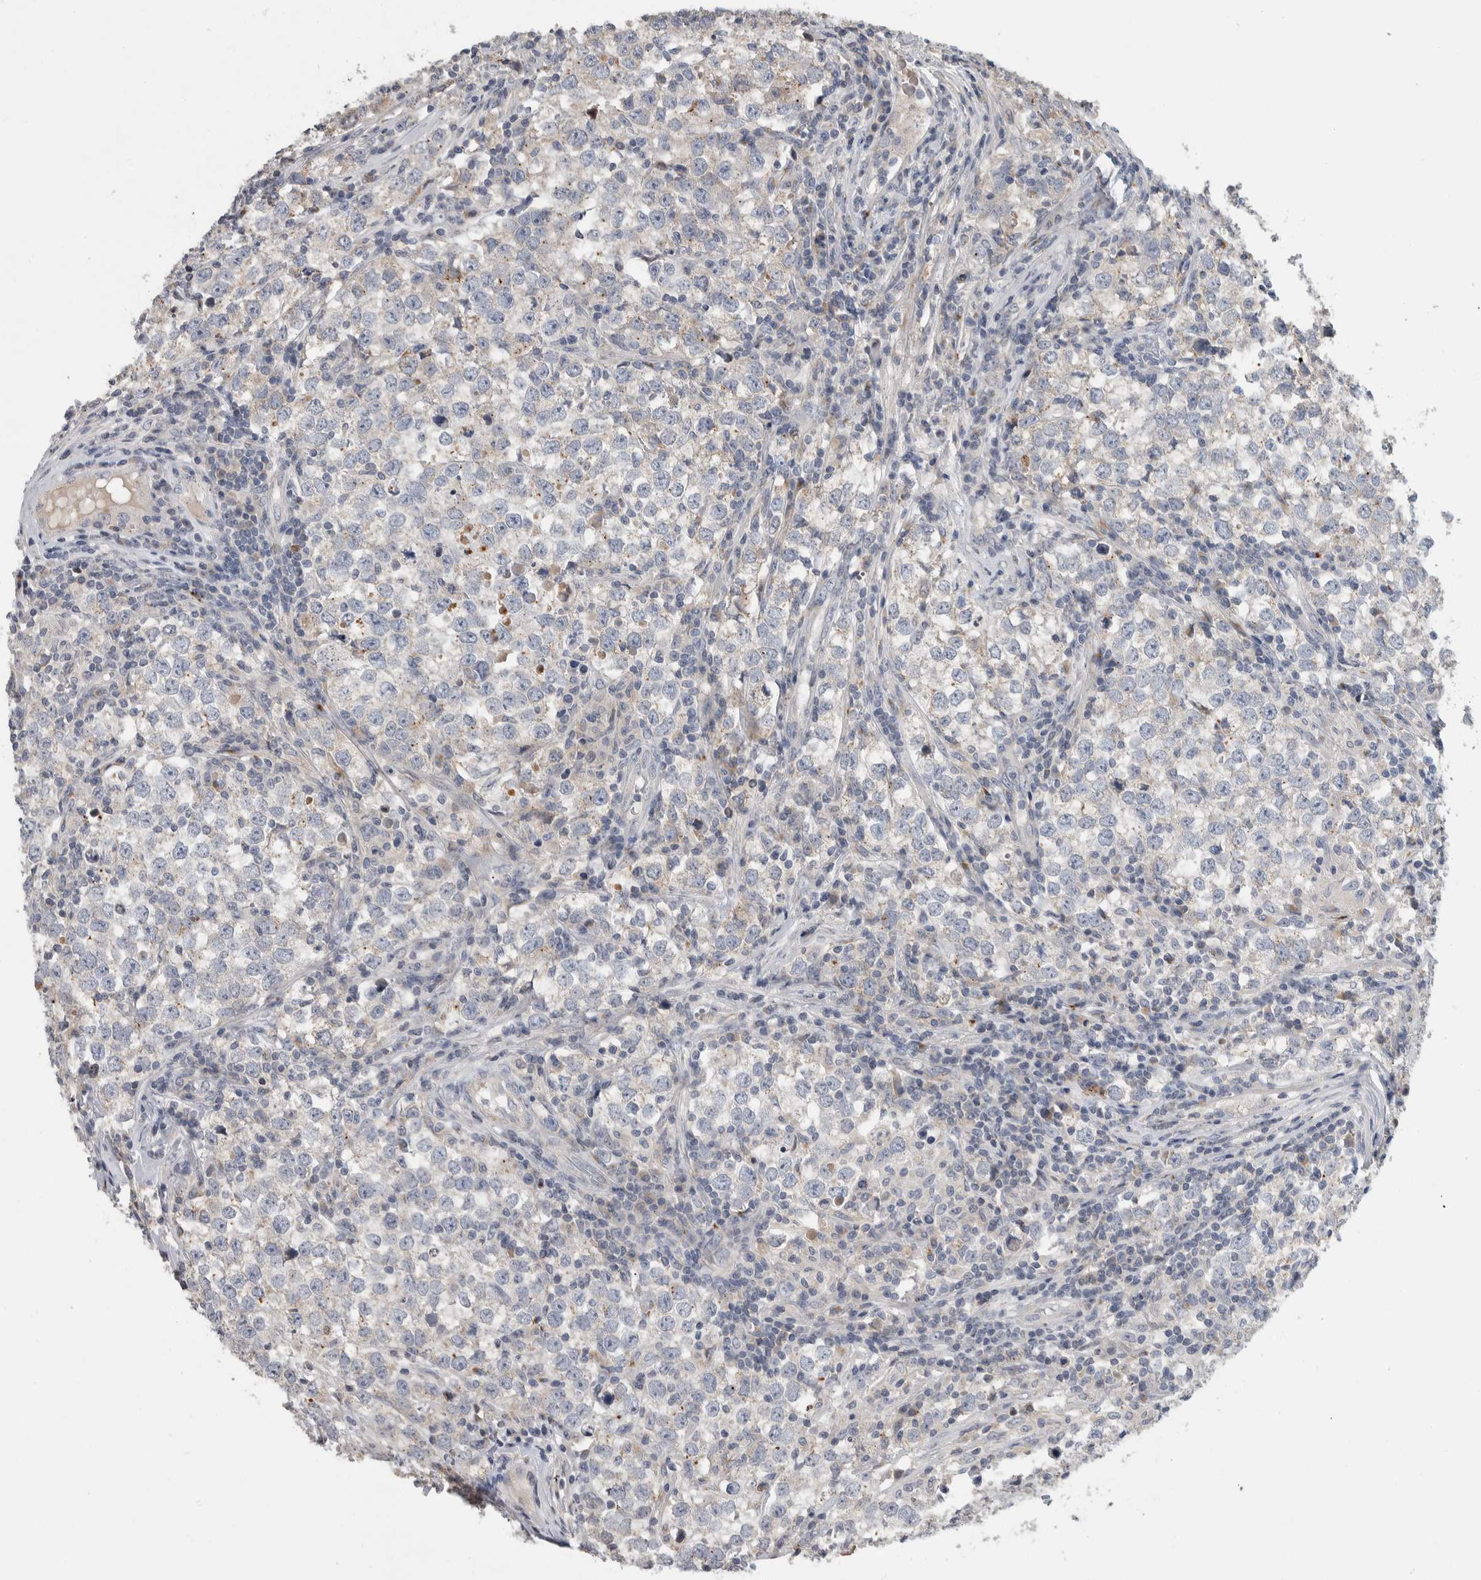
{"staining": {"intensity": "weak", "quantity": "<25%", "location": "cytoplasmic/membranous"}, "tissue": "testis cancer", "cell_type": "Tumor cells", "image_type": "cancer", "snomed": [{"axis": "morphology", "description": "Seminoma, NOS"}, {"axis": "morphology", "description": "Carcinoma, Embryonal, NOS"}, {"axis": "topography", "description": "Testis"}], "caption": "Immunohistochemical staining of testis cancer (seminoma) shows no significant expression in tumor cells.", "gene": "FAM83G", "patient": {"sex": "male", "age": 28}}